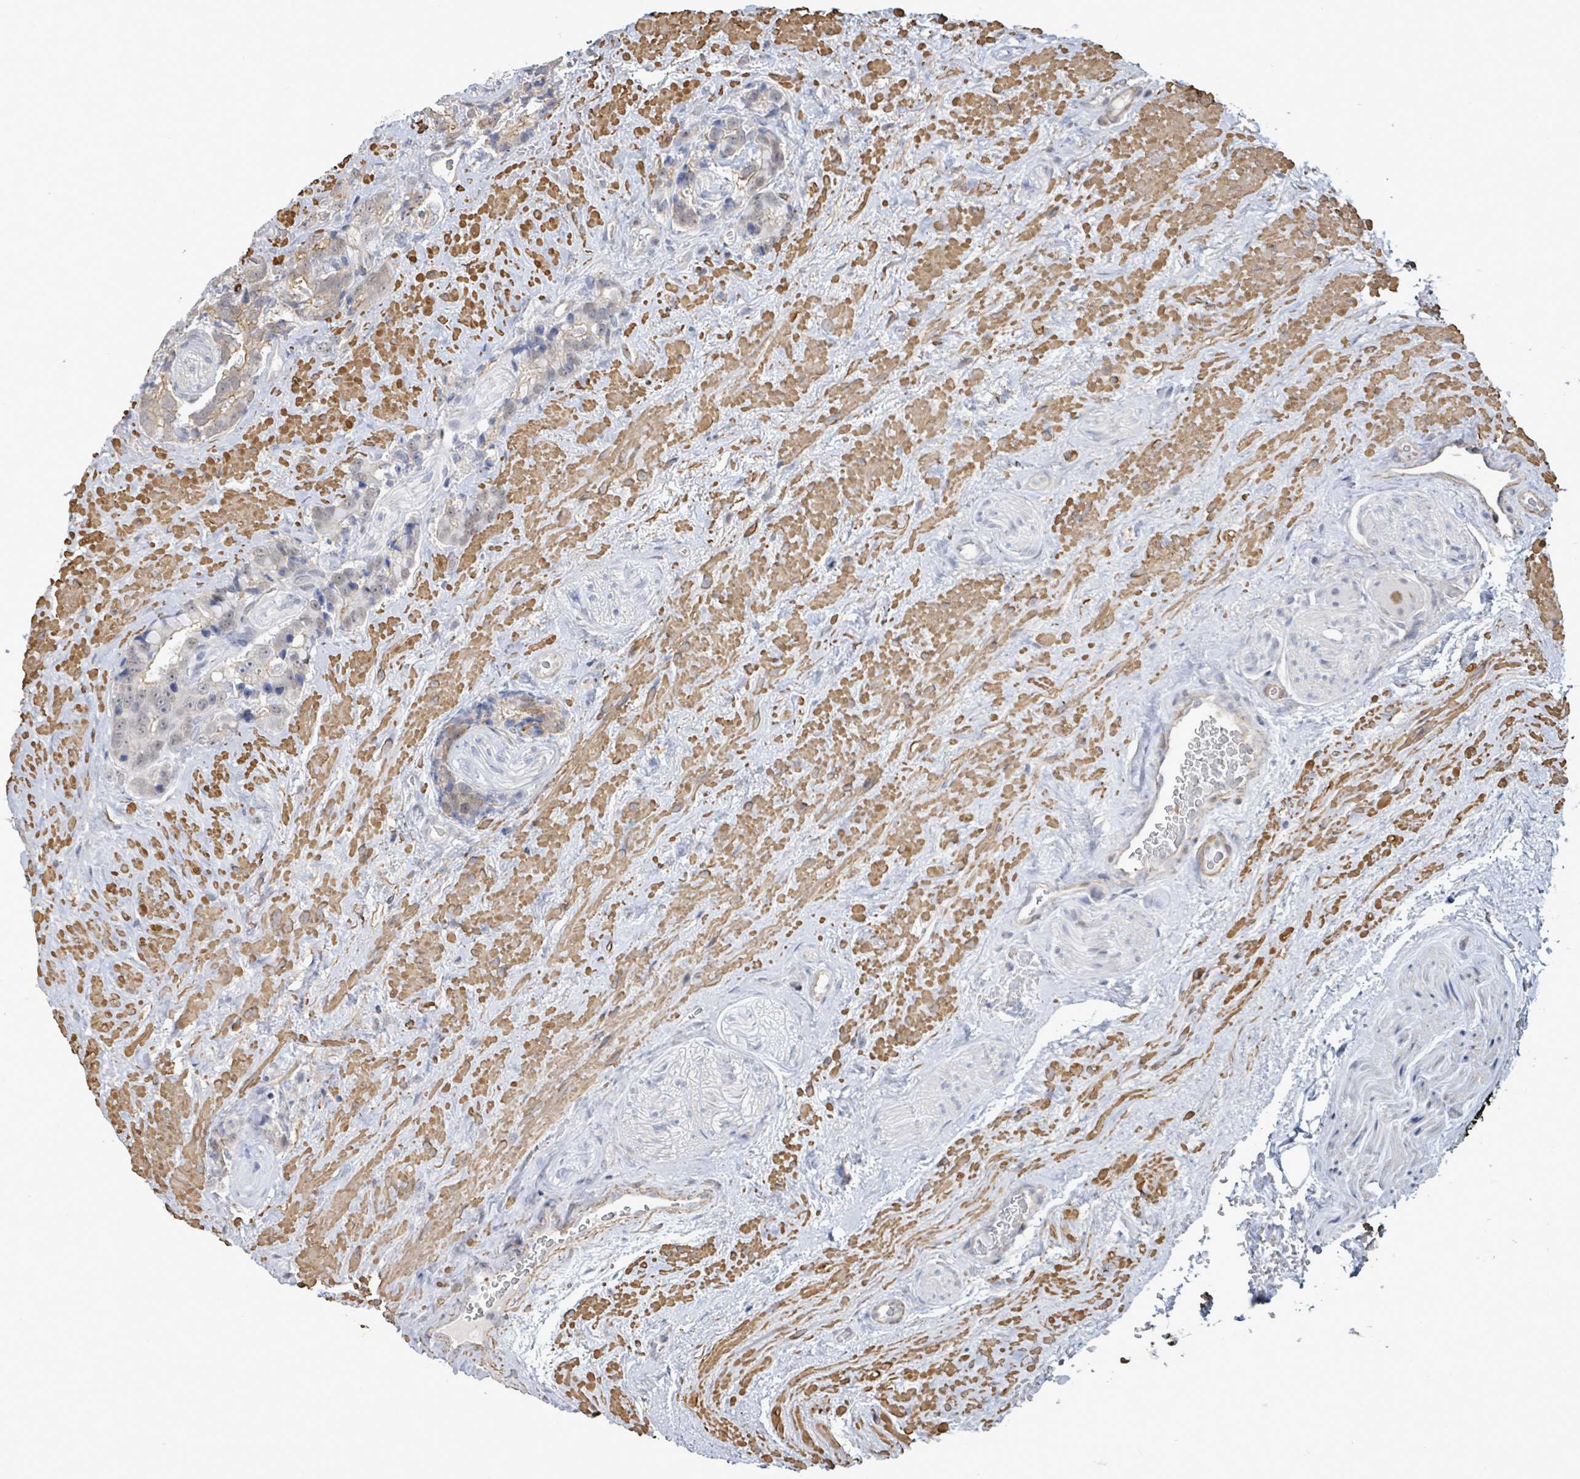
{"staining": {"intensity": "negative", "quantity": "none", "location": "none"}, "tissue": "prostate cancer", "cell_type": "Tumor cells", "image_type": "cancer", "snomed": [{"axis": "morphology", "description": "Adenocarcinoma, High grade"}, {"axis": "topography", "description": "Prostate"}], "caption": "Image shows no protein staining in tumor cells of prostate cancer tissue.", "gene": "DMRTC1B", "patient": {"sex": "male", "age": 74}}